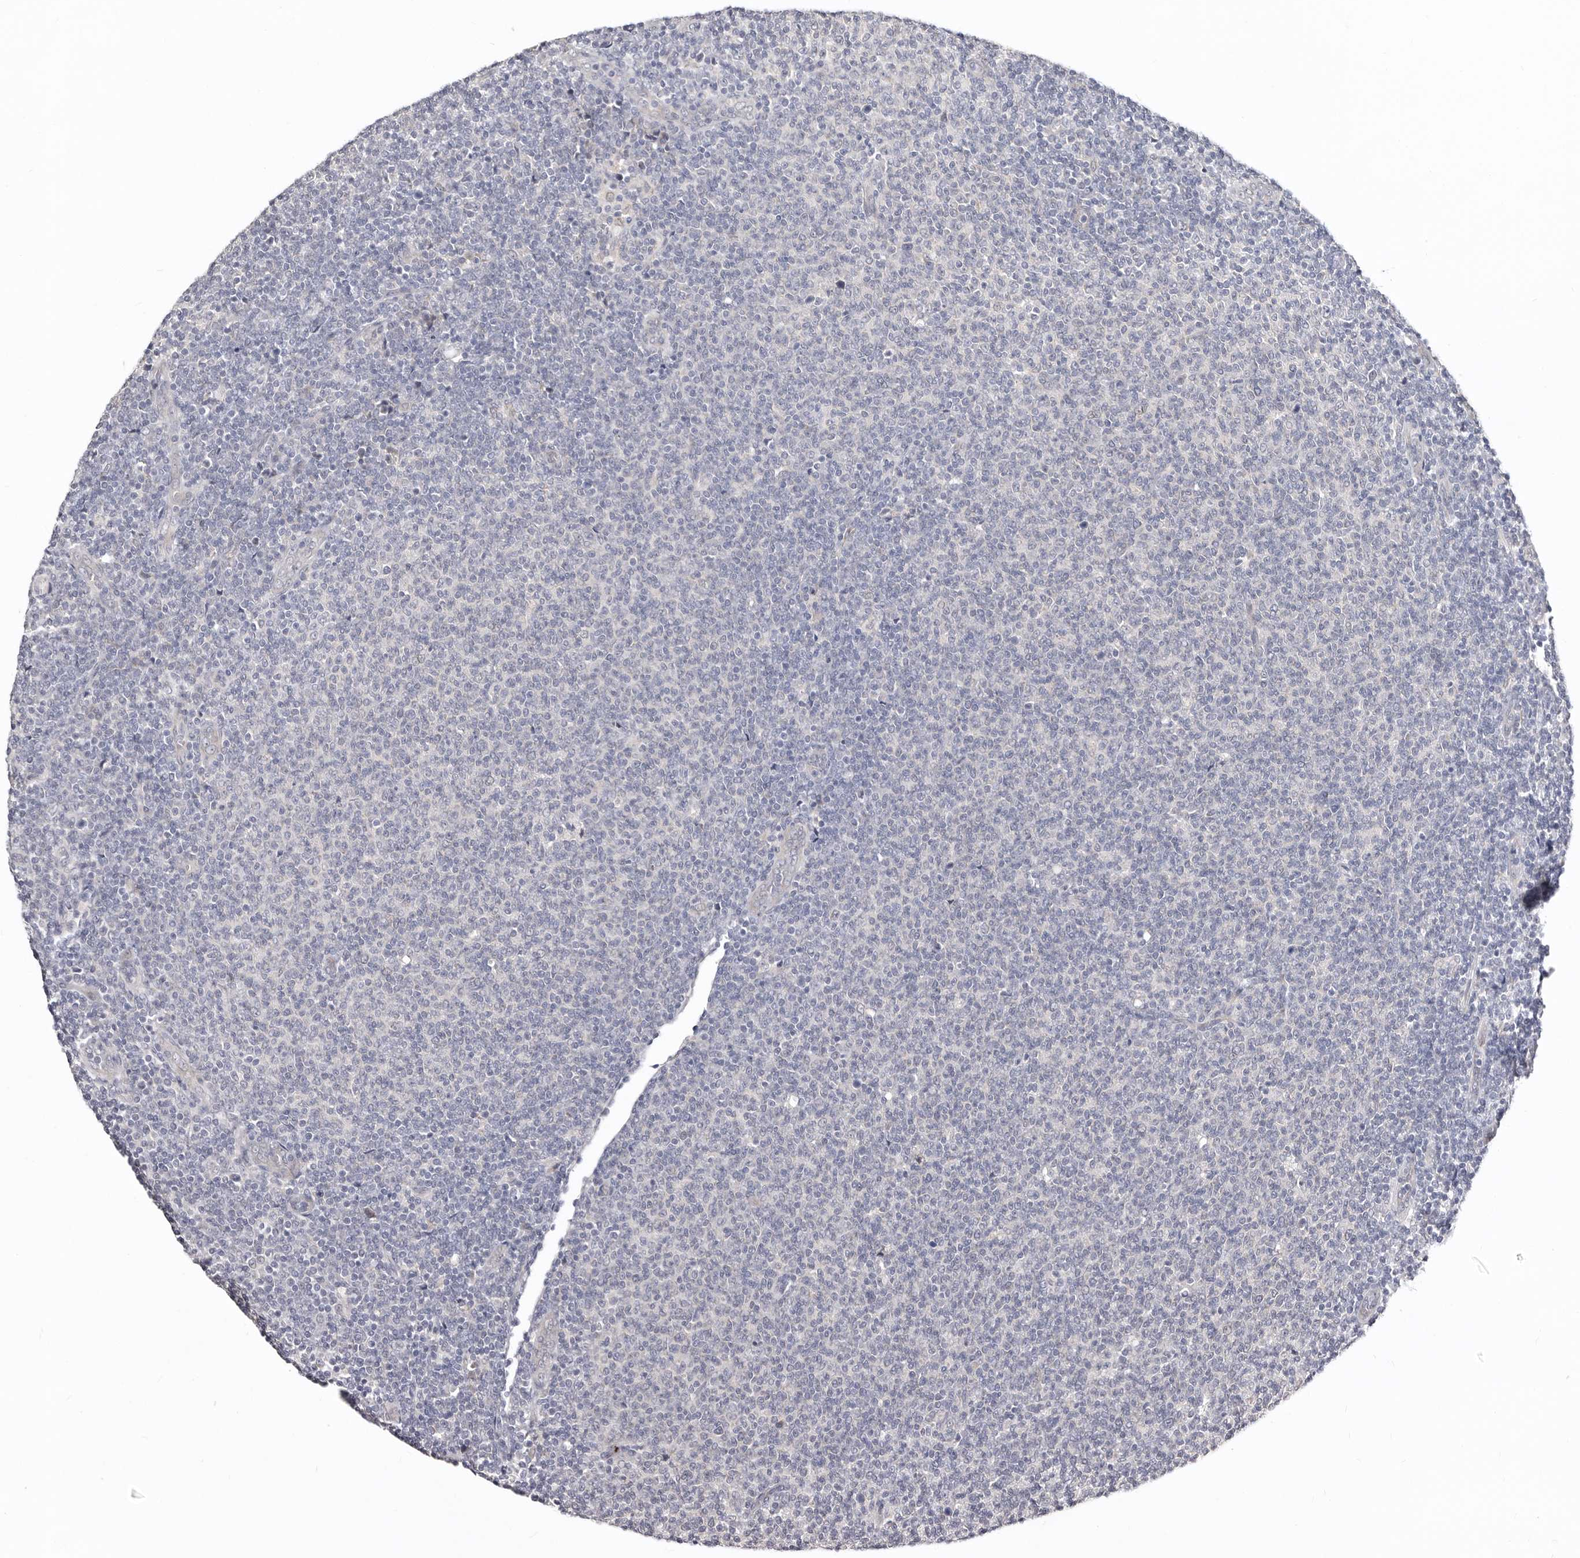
{"staining": {"intensity": "negative", "quantity": "none", "location": "none"}, "tissue": "lymphoma", "cell_type": "Tumor cells", "image_type": "cancer", "snomed": [{"axis": "morphology", "description": "Malignant lymphoma, non-Hodgkin's type, Low grade"}, {"axis": "topography", "description": "Lymph node"}], "caption": "Human malignant lymphoma, non-Hodgkin's type (low-grade) stained for a protein using immunohistochemistry (IHC) shows no positivity in tumor cells.", "gene": "KLHL4", "patient": {"sex": "male", "age": 66}}